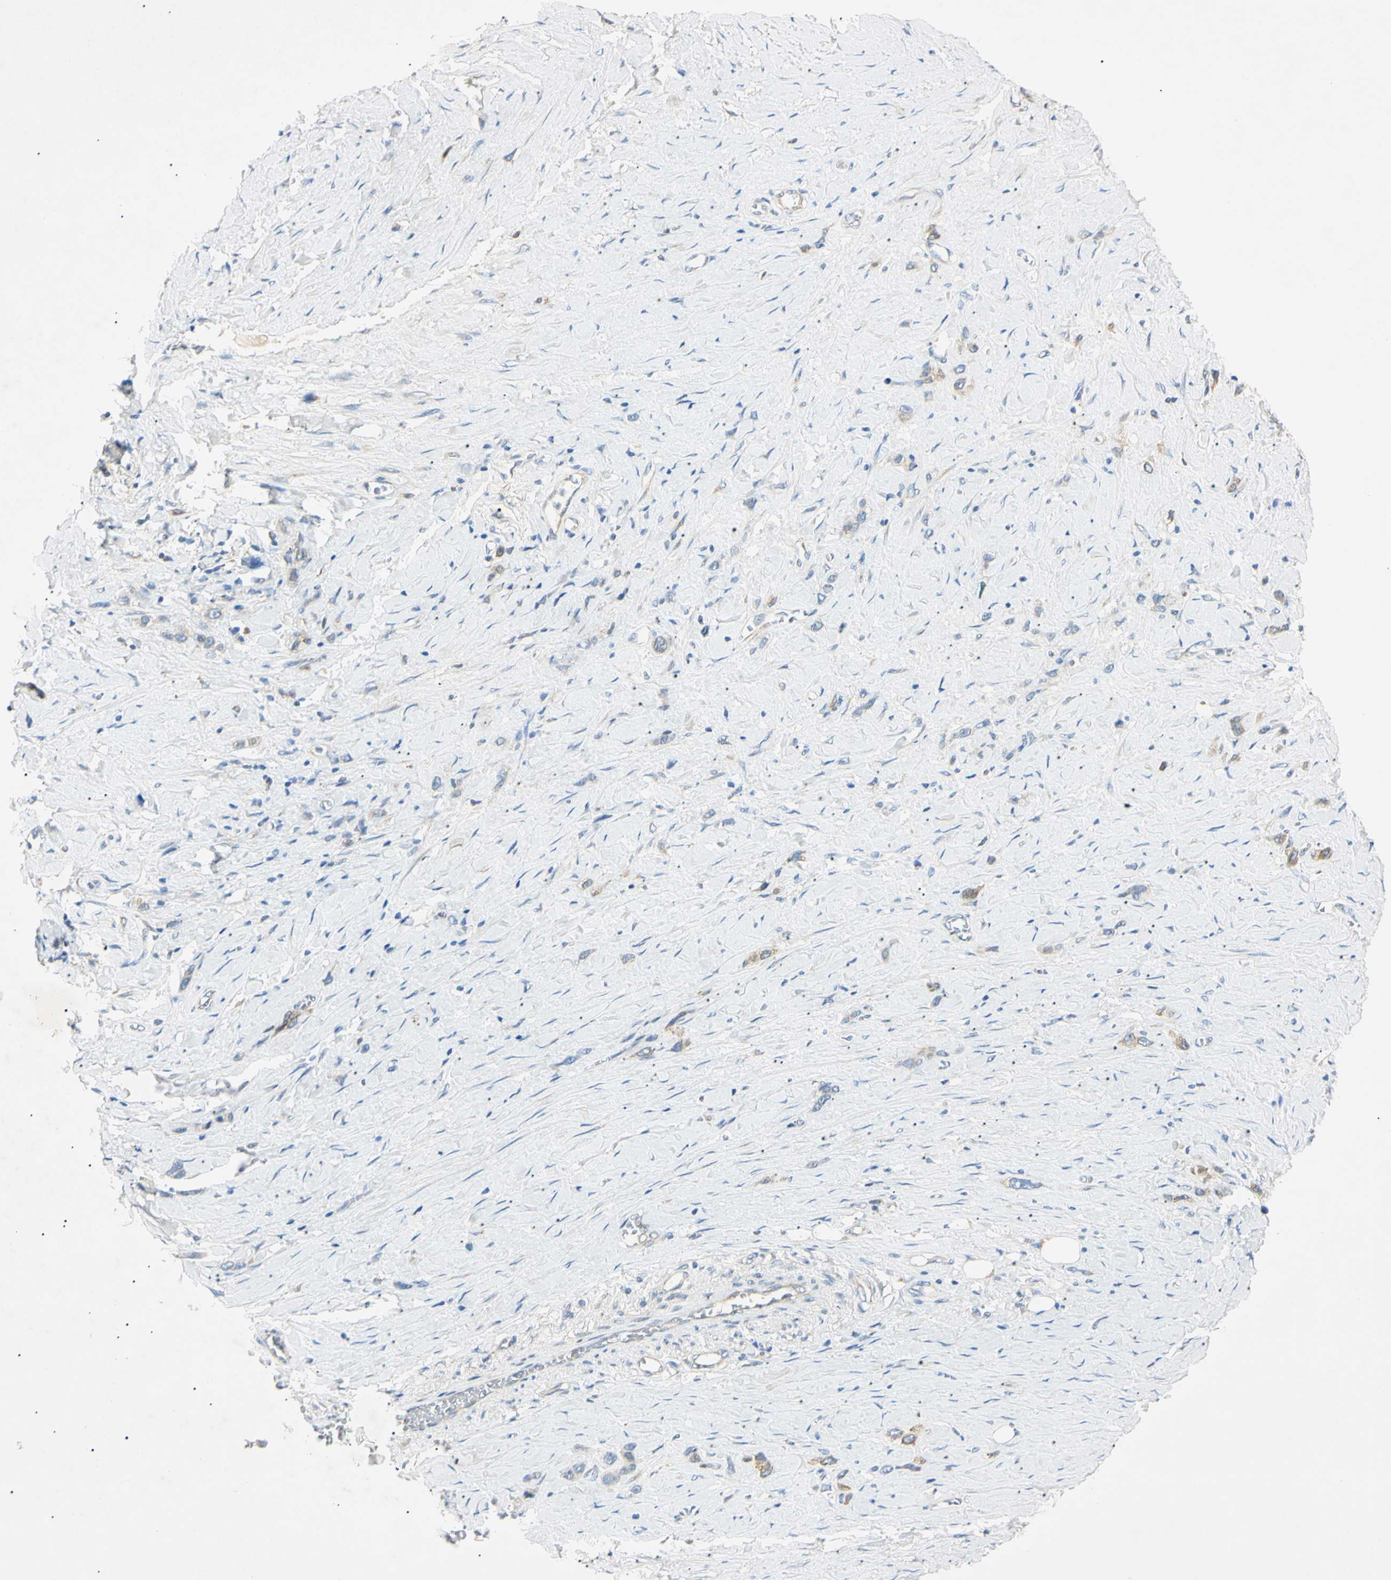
{"staining": {"intensity": "weak", "quantity": "<25%", "location": "cytoplasmic/membranous"}, "tissue": "stomach cancer", "cell_type": "Tumor cells", "image_type": "cancer", "snomed": [{"axis": "morphology", "description": "Normal tissue, NOS"}, {"axis": "morphology", "description": "Adenocarcinoma, NOS"}, {"axis": "morphology", "description": "Adenocarcinoma, High grade"}, {"axis": "topography", "description": "Stomach, upper"}, {"axis": "topography", "description": "Stomach"}], "caption": "An immunohistochemistry (IHC) photomicrograph of stomach cancer (adenocarcinoma) is shown. There is no staining in tumor cells of stomach cancer (adenocarcinoma).", "gene": "DNAJB12", "patient": {"sex": "female", "age": 65}}